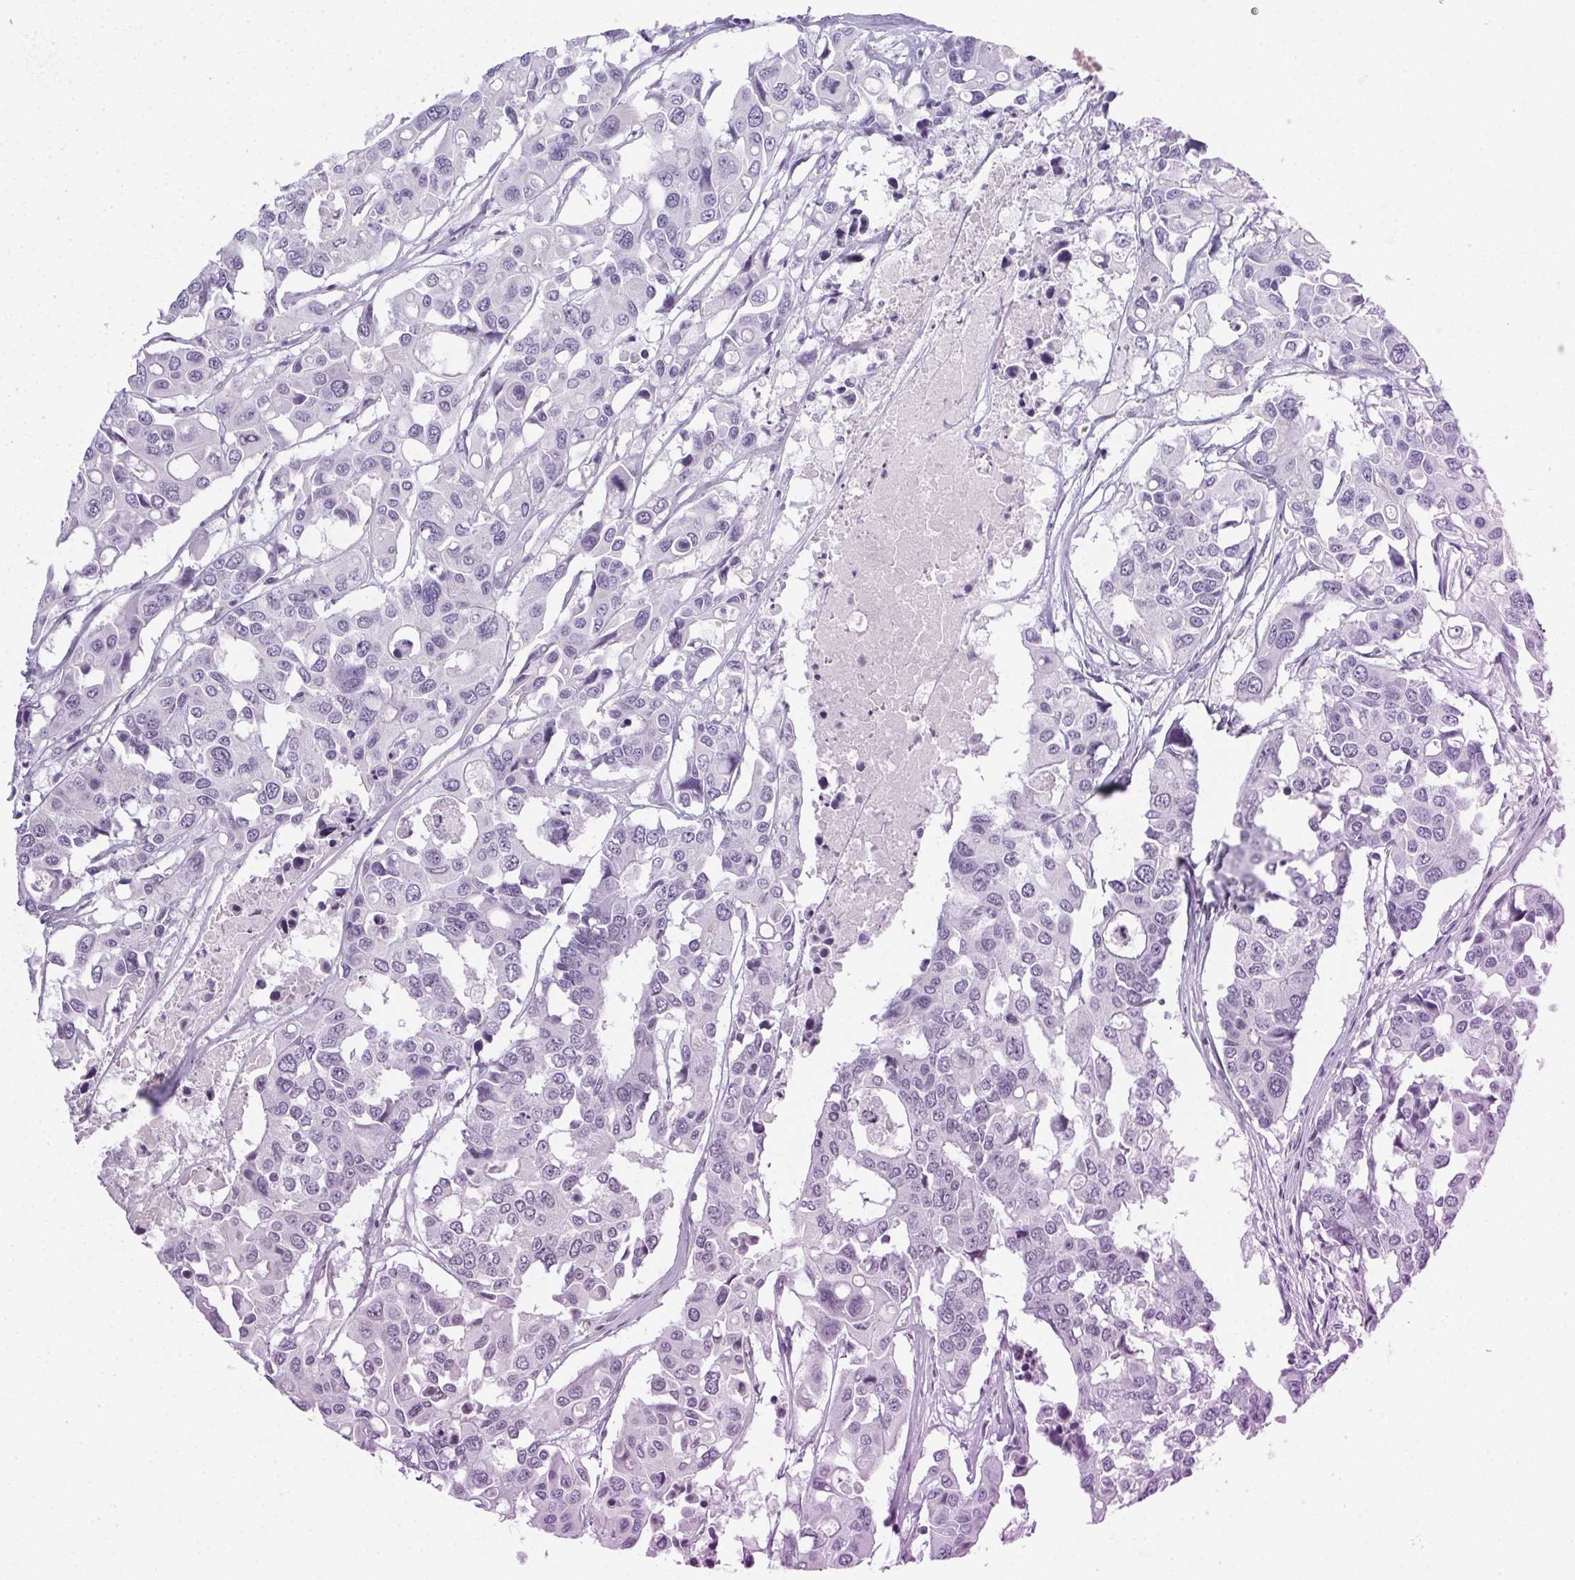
{"staining": {"intensity": "negative", "quantity": "none", "location": "none"}, "tissue": "colorectal cancer", "cell_type": "Tumor cells", "image_type": "cancer", "snomed": [{"axis": "morphology", "description": "Adenocarcinoma, NOS"}, {"axis": "topography", "description": "Colon"}], "caption": "Protein analysis of colorectal cancer (adenocarcinoma) reveals no significant expression in tumor cells. Nuclei are stained in blue.", "gene": "TMEM72", "patient": {"sex": "male", "age": 77}}